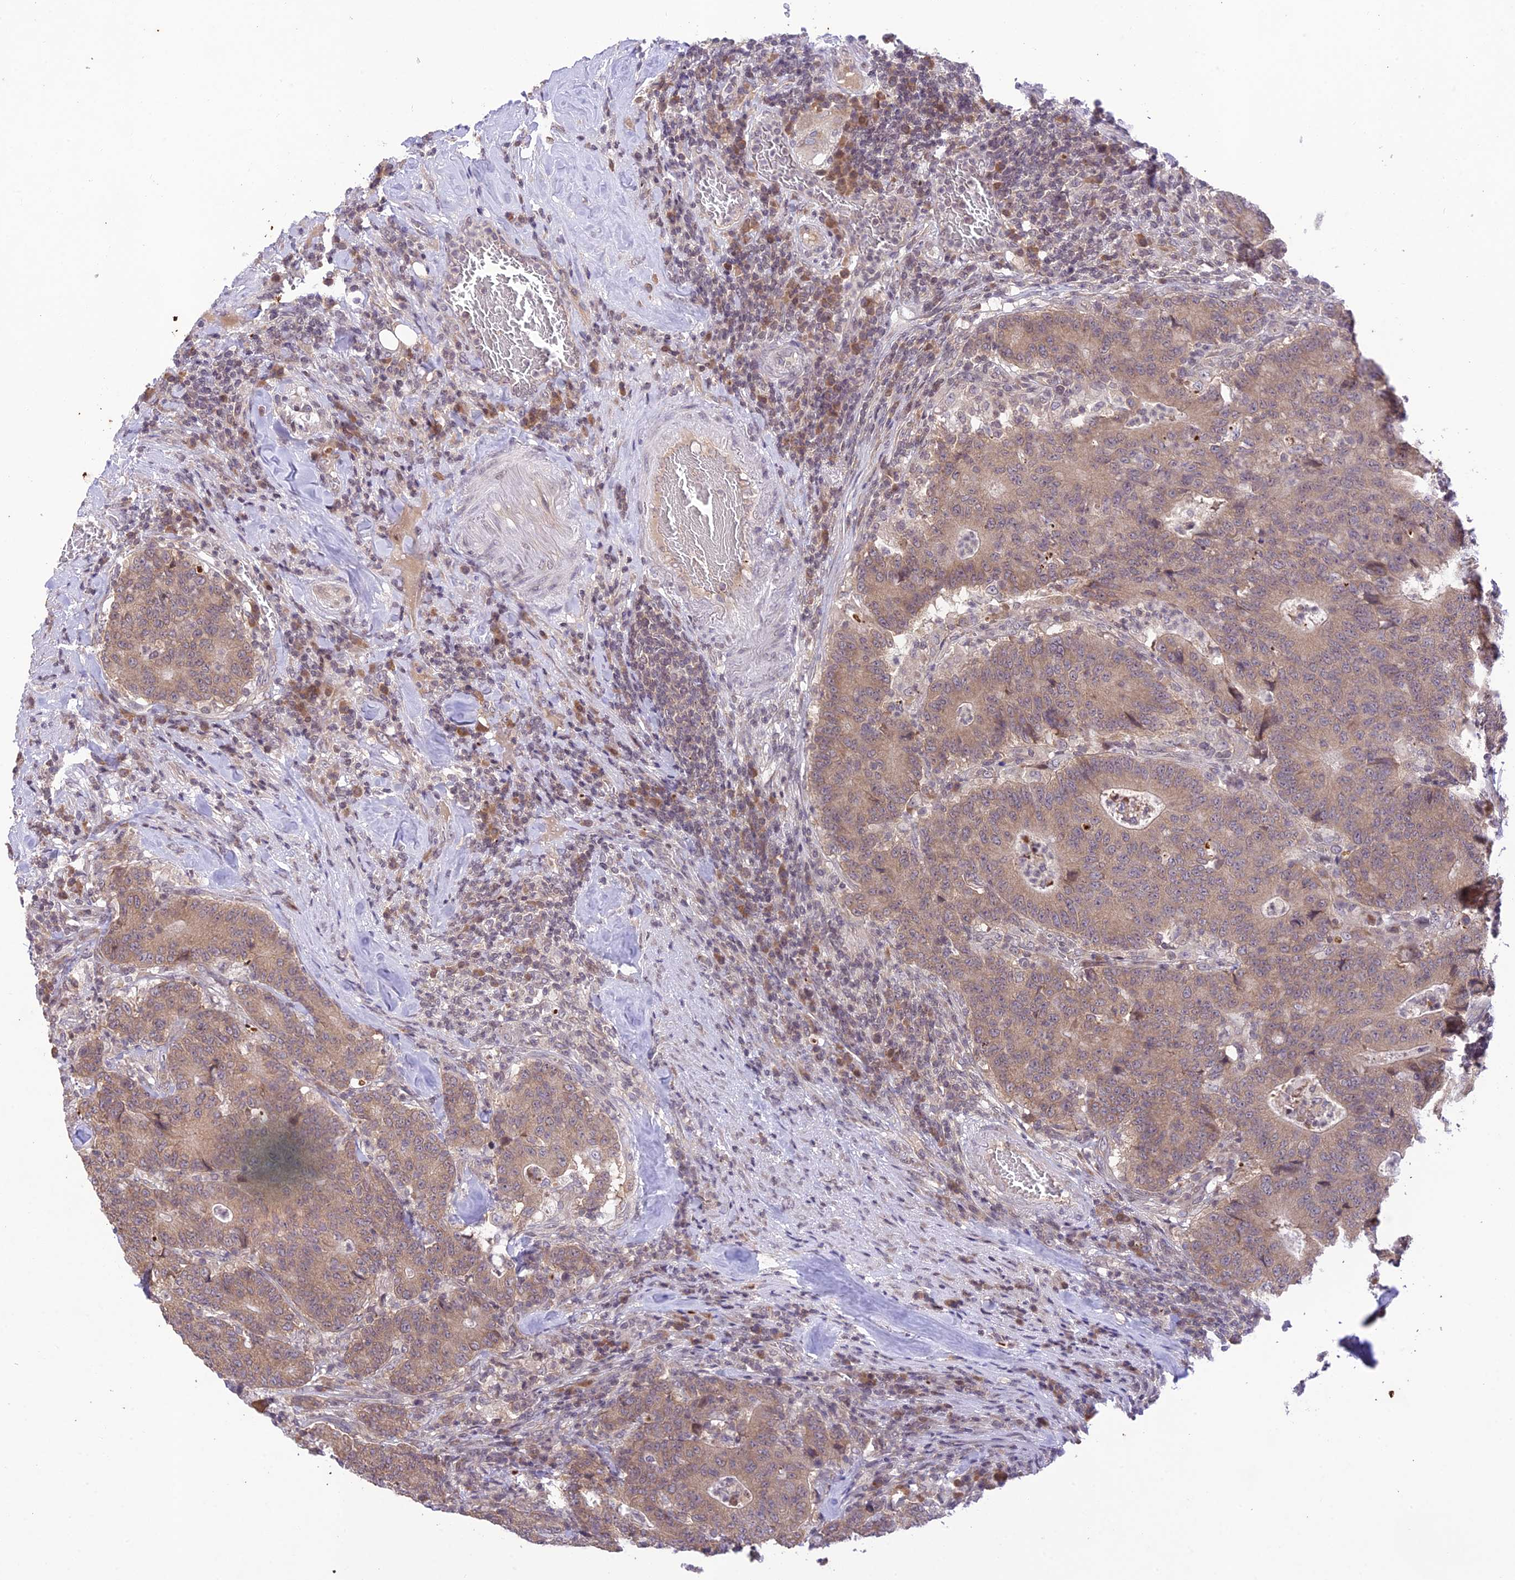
{"staining": {"intensity": "moderate", "quantity": ">75%", "location": "cytoplasmic/membranous"}, "tissue": "colorectal cancer", "cell_type": "Tumor cells", "image_type": "cancer", "snomed": [{"axis": "morphology", "description": "Normal tissue, NOS"}, {"axis": "morphology", "description": "Adenocarcinoma, NOS"}, {"axis": "topography", "description": "Colon"}], "caption": "Colorectal cancer stained with DAB IHC demonstrates medium levels of moderate cytoplasmic/membranous expression in approximately >75% of tumor cells. (DAB (3,3'-diaminobenzidine) IHC with brightfield microscopy, high magnification).", "gene": "TEKT1", "patient": {"sex": "female", "age": 75}}